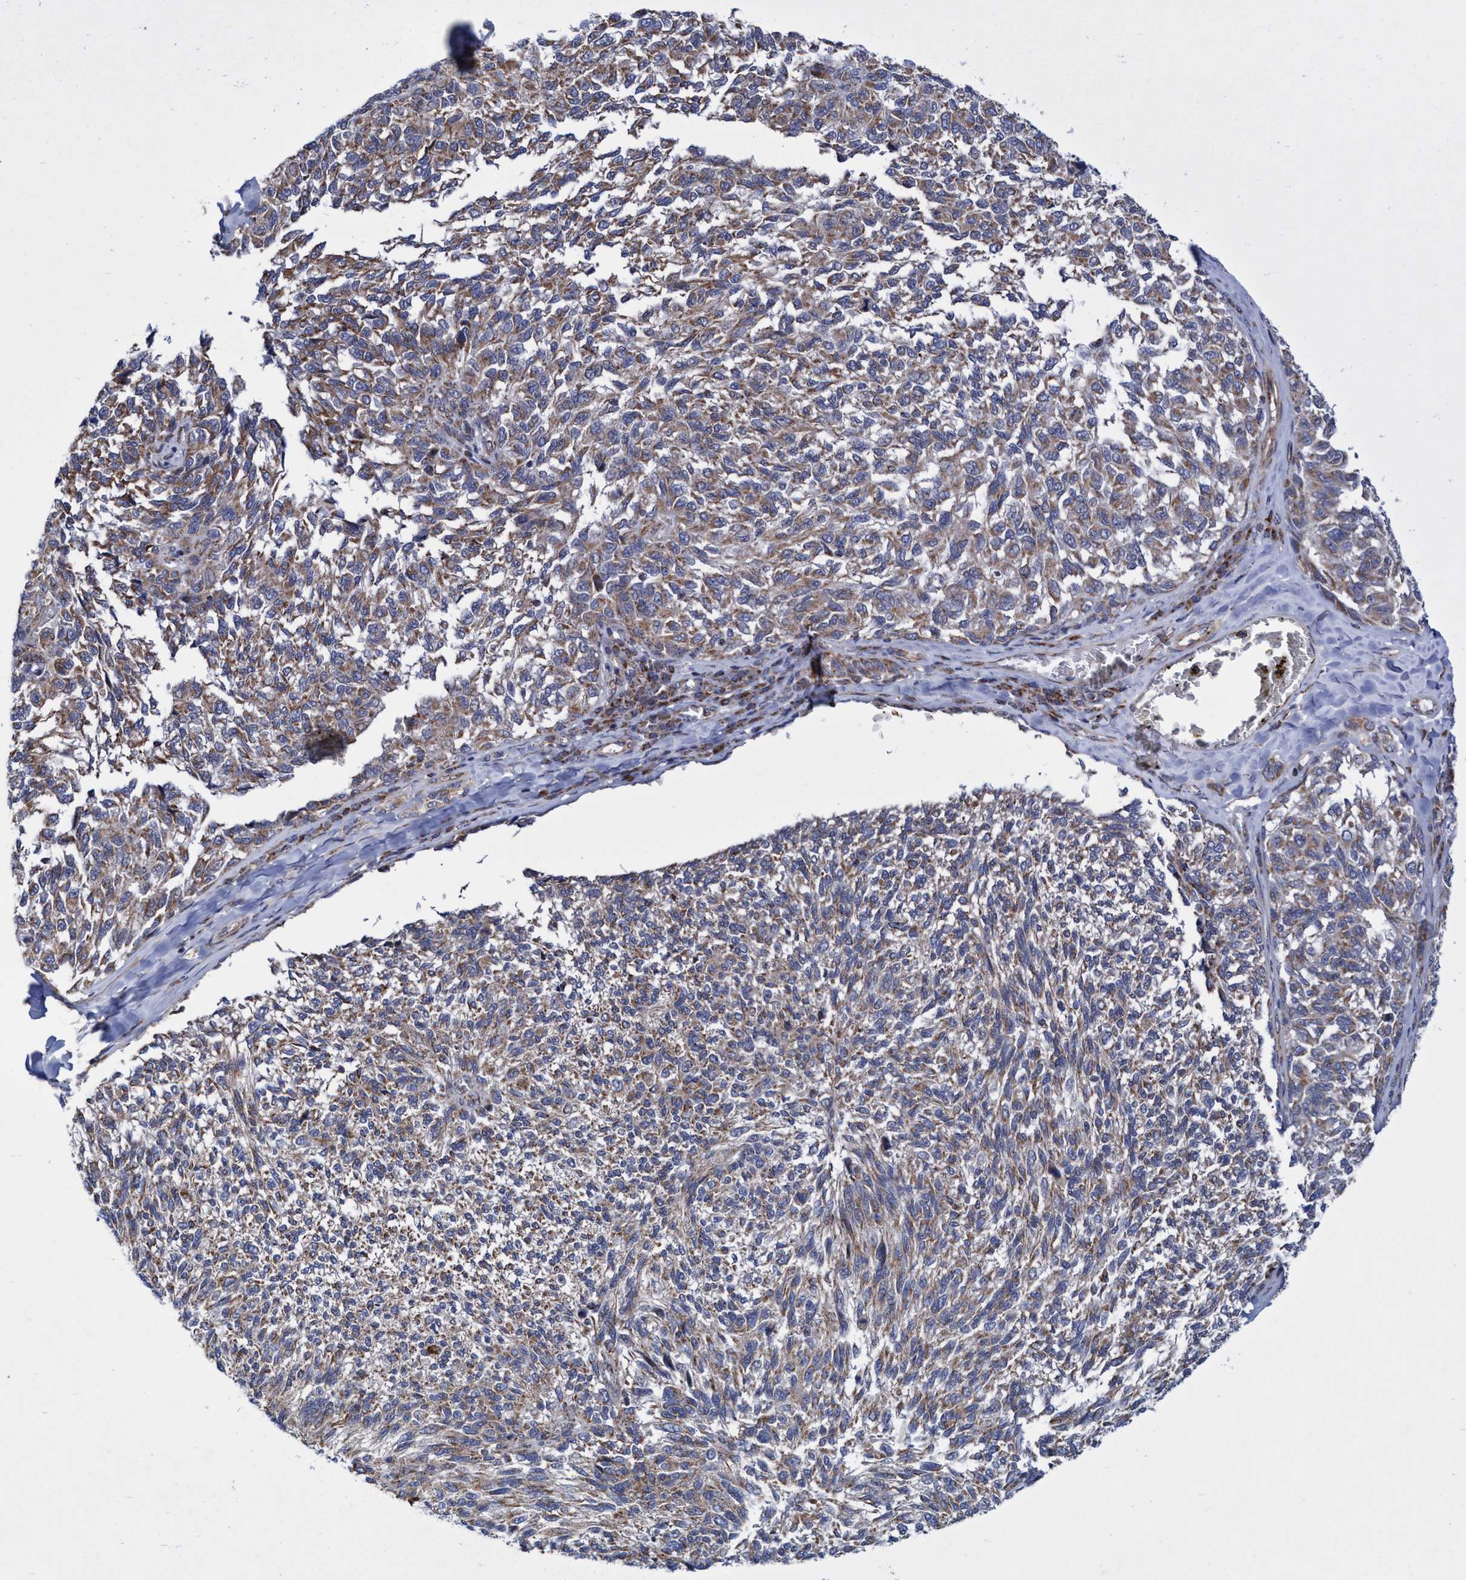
{"staining": {"intensity": "weak", "quantity": ">75%", "location": "cytoplasmic/membranous"}, "tissue": "melanoma", "cell_type": "Tumor cells", "image_type": "cancer", "snomed": [{"axis": "morphology", "description": "Malignant melanoma, NOS"}, {"axis": "topography", "description": "Skin"}], "caption": "This micrograph displays immunohistochemistry staining of human malignant melanoma, with low weak cytoplasmic/membranous staining in about >75% of tumor cells.", "gene": "POLR1F", "patient": {"sex": "female", "age": 73}}